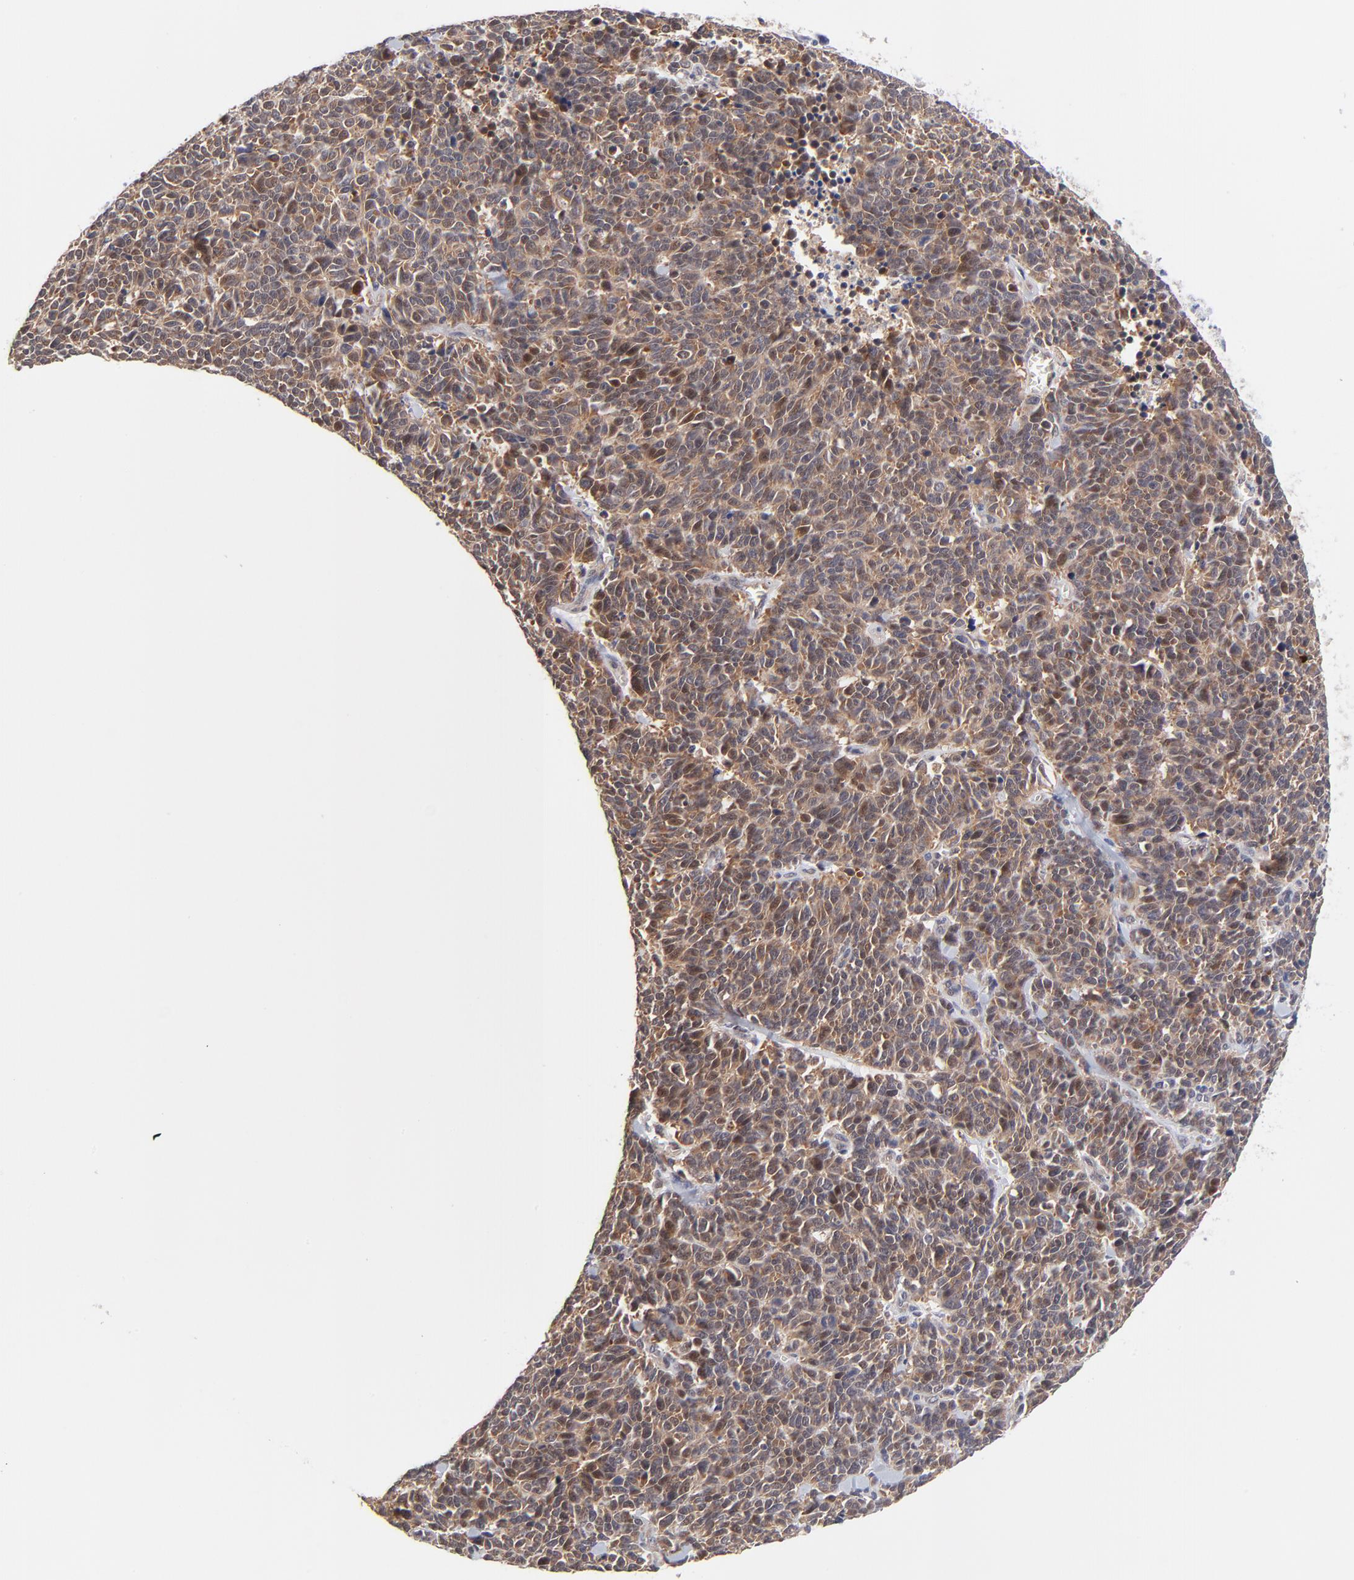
{"staining": {"intensity": "moderate", "quantity": ">75%", "location": "cytoplasmic/membranous,nuclear"}, "tissue": "lung cancer", "cell_type": "Tumor cells", "image_type": "cancer", "snomed": [{"axis": "morphology", "description": "Neoplasm, malignant, NOS"}, {"axis": "topography", "description": "Lung"}], "caption": "High-power microscopy captured an IHC micrograph of lung cancer (neoplasm (malignant)), revealing moderate cytoplasmic/membranous and nuclear expression in approximately >75% of tumor cells.", "gene": "TXNL1", "patient": {"sex": "female", "age": 58}}